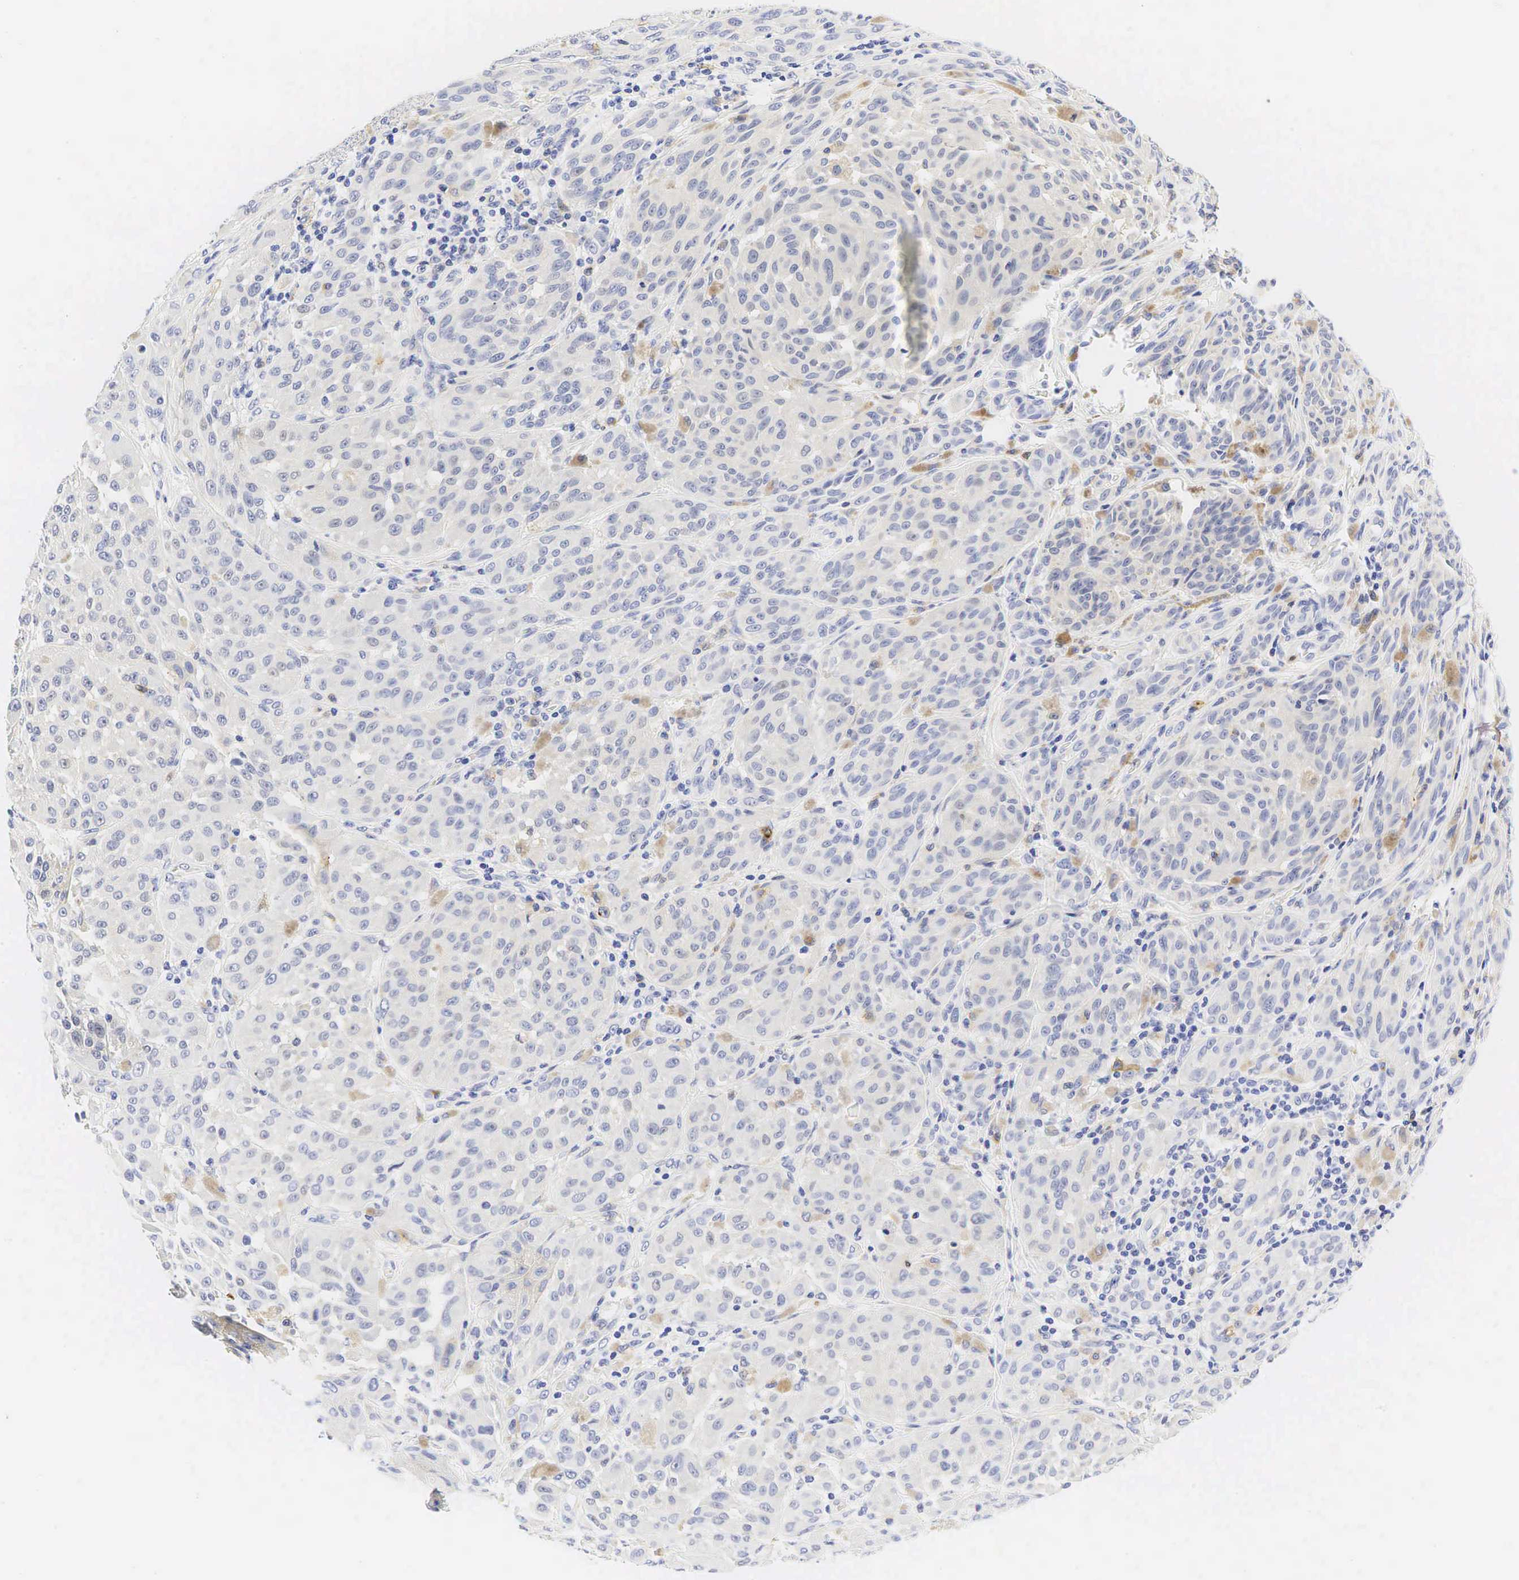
{"staining": {"intensity": "negative", "quantity": "none", "location": "none"}, "tissue": "melanoma", "cell_type": "Tumor cells", "image_type": "cancer", "snomed": [{"axis": "morphology", "description": "Malignant melanoma, NOS"}, {"axis": "topography", "description": "Skin"}], "caption": "Melanoma stained for a protein using IHC shows no positivity tumor cells.", "gene": "TNFRSF8", "patient": {"sex": "male", "age": 44}}